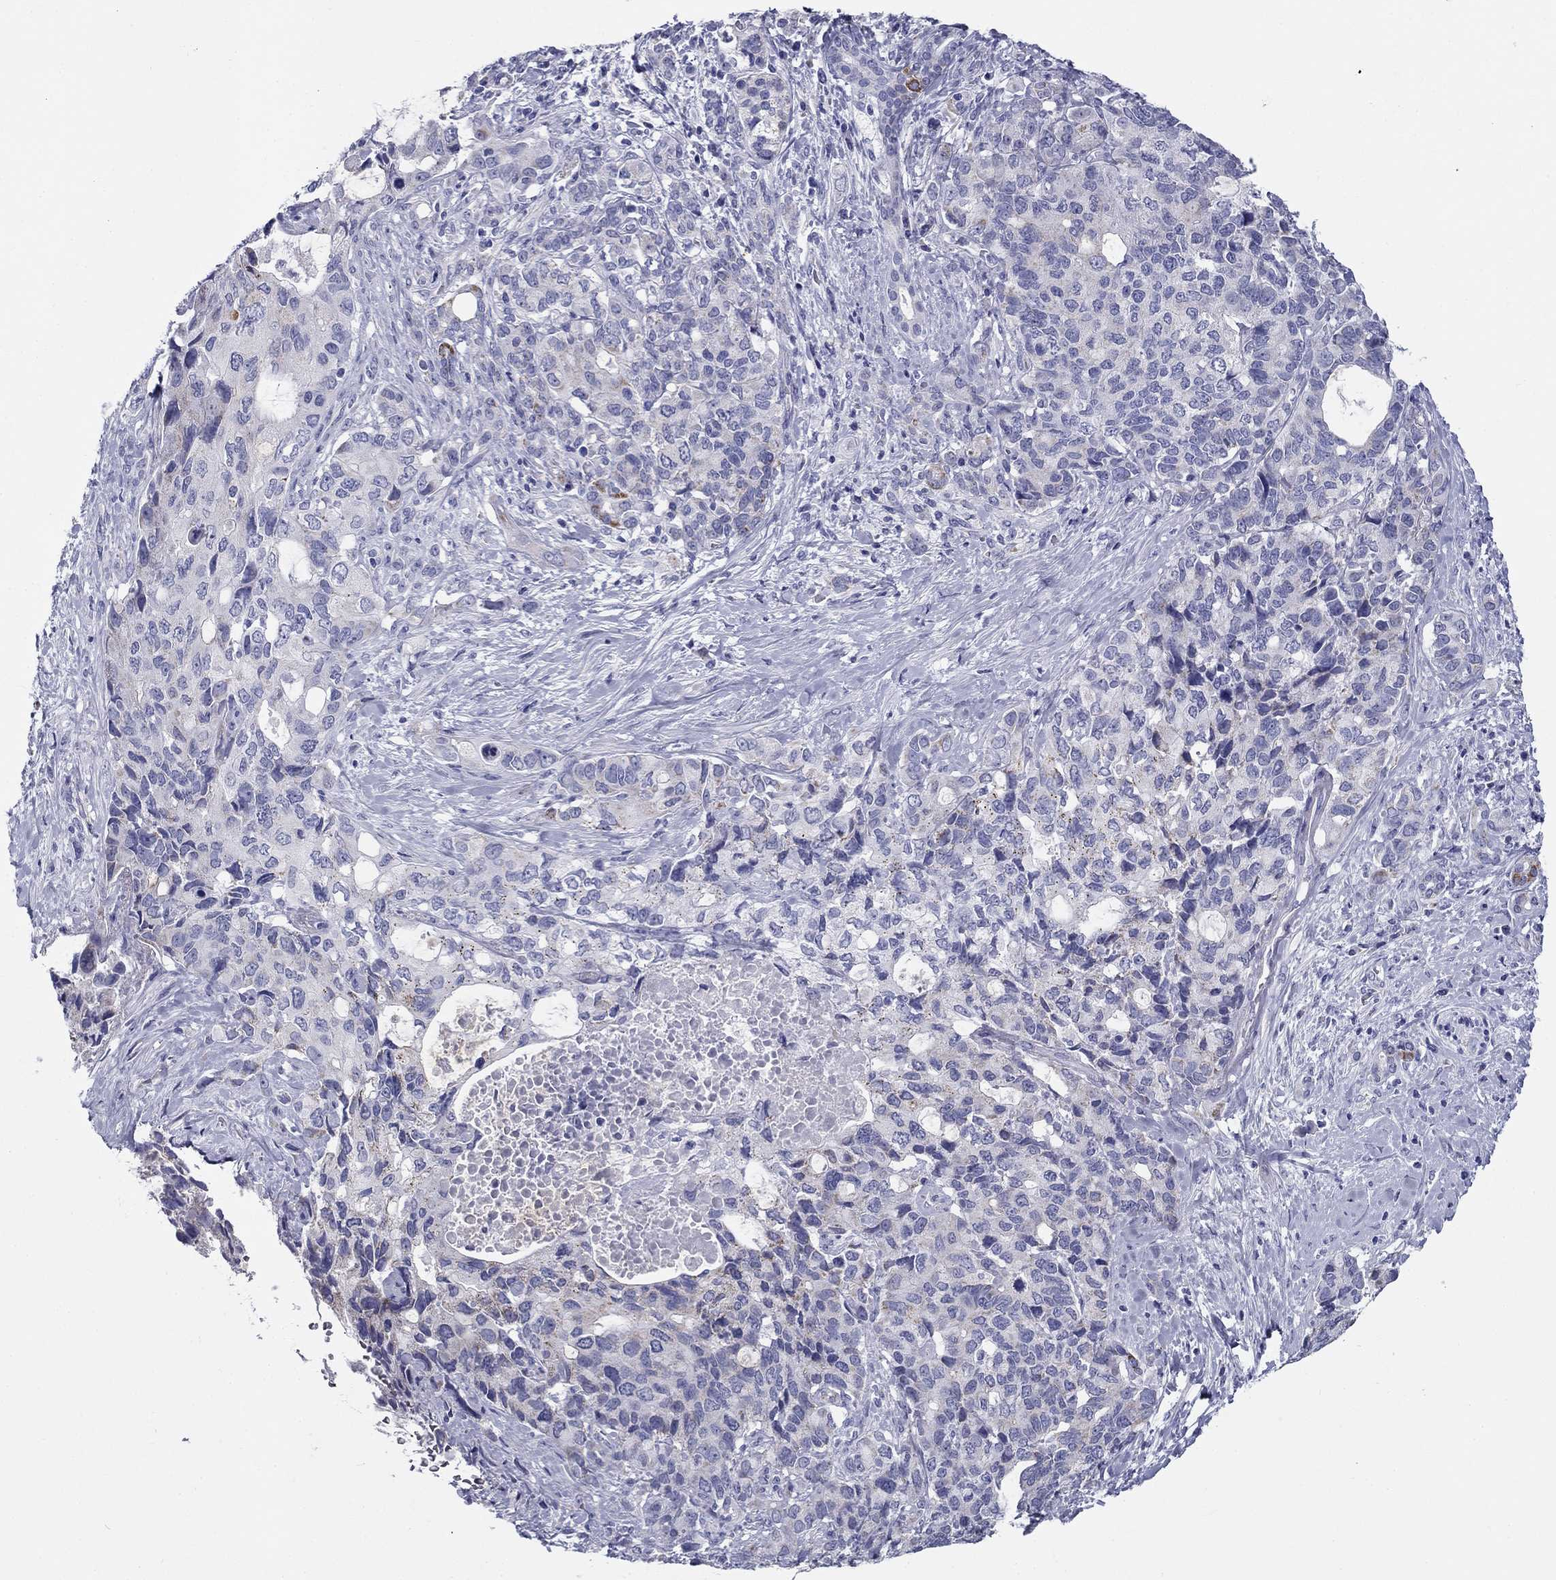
{"staining": {"intensity": "negative", "quantity": "none", "location": "none"}, "tissue": "pancreatic cancer", "cell_type": "Tumor cells", "image_type": "cancer", "snomed": [{"axis": "morphology", "description": "Adenocarcinoma, NOS"}, {"axis": "topography", "description": "Pancreas"}], "caption": "An immunohistochemistry (IHC) image of adenocarcinoma (pancreatic) is shown. There is no staining in tumor cells of adenocarcinoma (pancreatic).", "gene": "ZP2", "patient": {"sex": "female", "age": 56}}